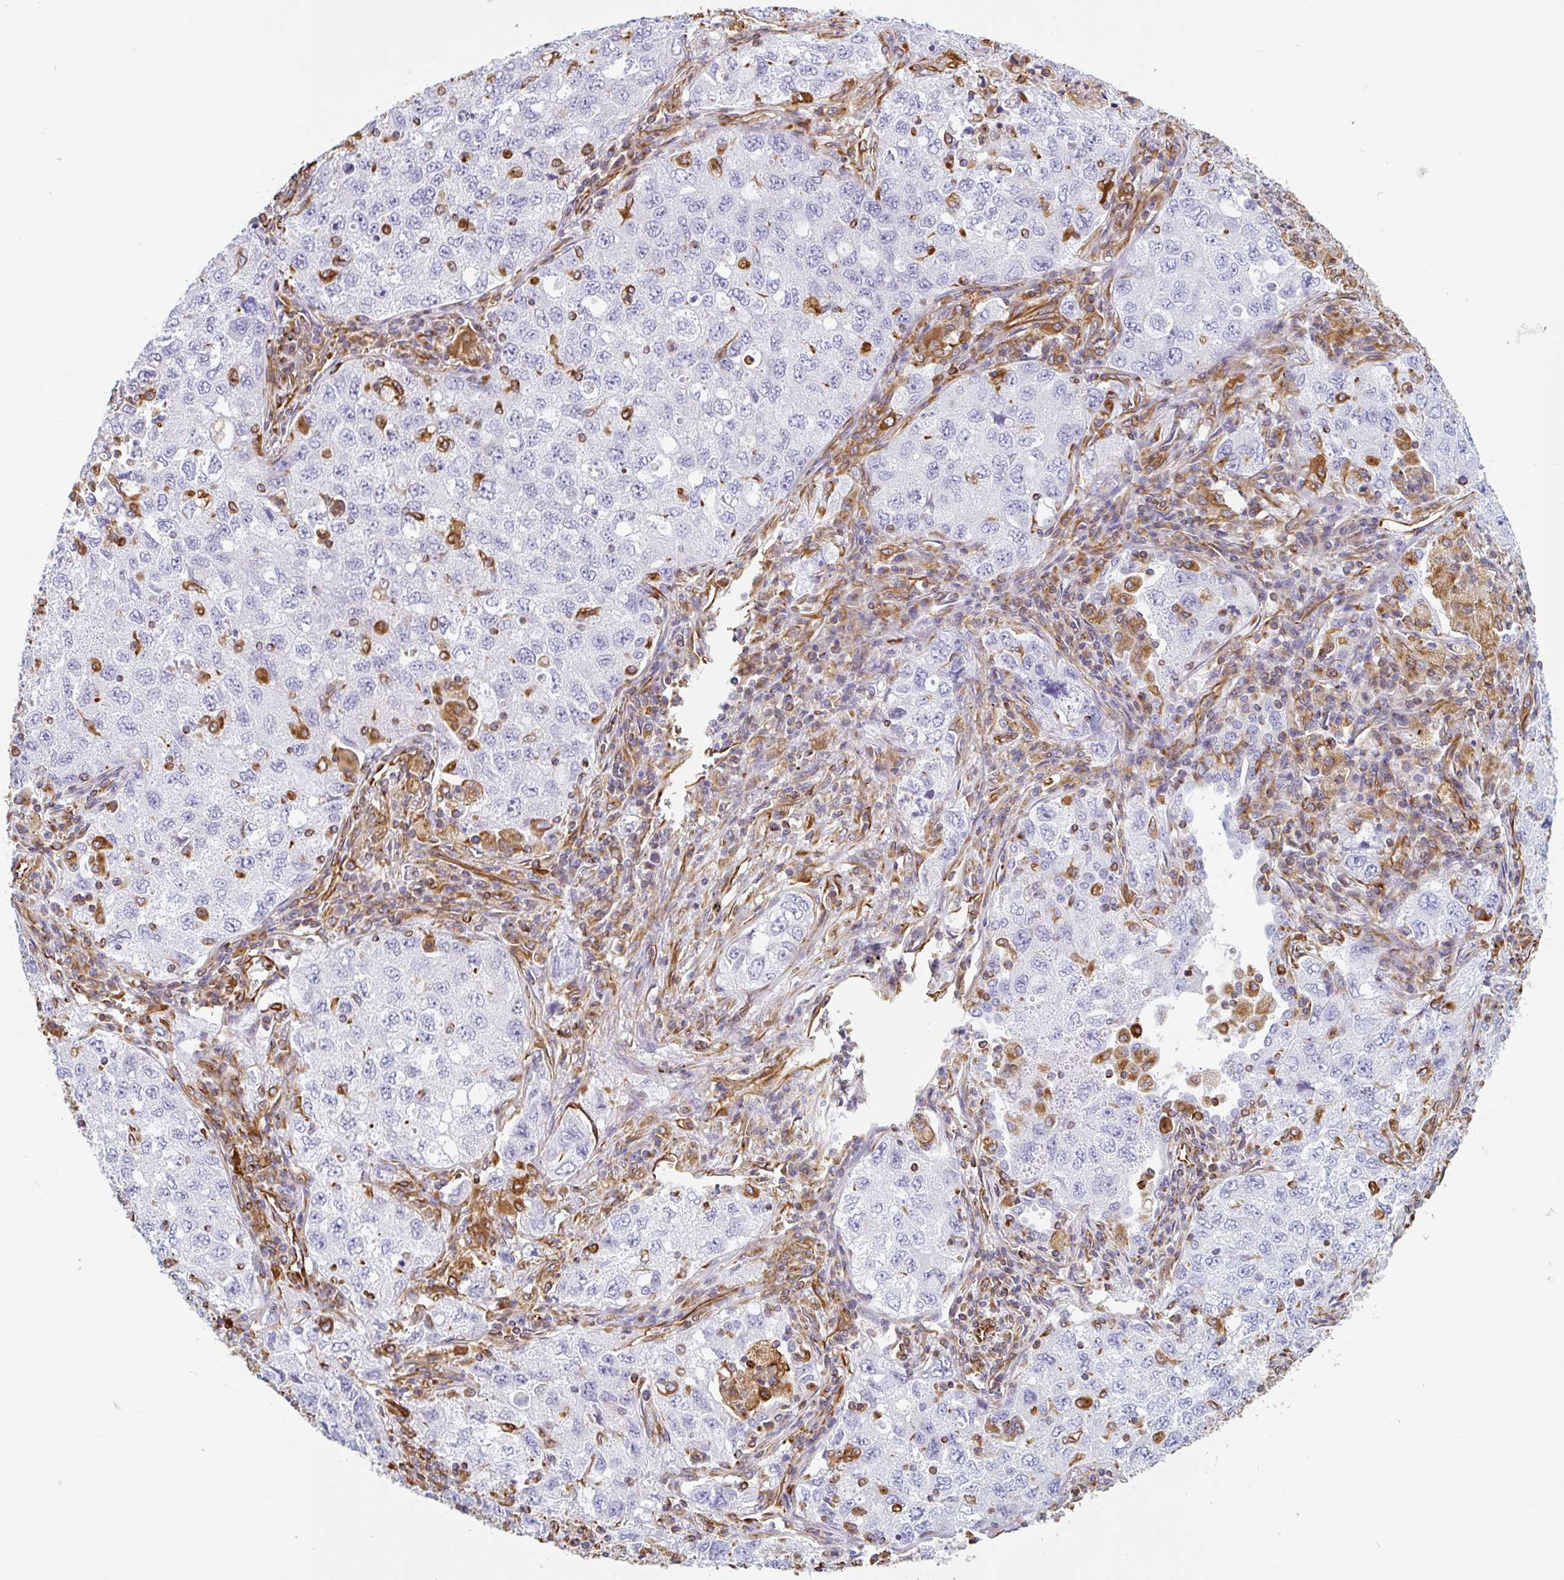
{"staining": {"intensity": "negative", "quantity": "none", "location": "none"}, "tissue": "lung cancer", "cell_type": "Tumor cells", "image_type": "cancer", "snomed": [{"axis": "morphology", "description": "Adenocarcinoma, NOS"}, {"axis": "topography", "description": "Lung"}], "caption": "IHC histopathology image of neoplastic tissue: lung cancer (adenocarcinoma) stained with DAB (3,3'-diaminobenzidine) shows no significant protein staining in tumor cells.", "gene": "PPFIA1", "patient": {"sex": "female", "age": 57}}